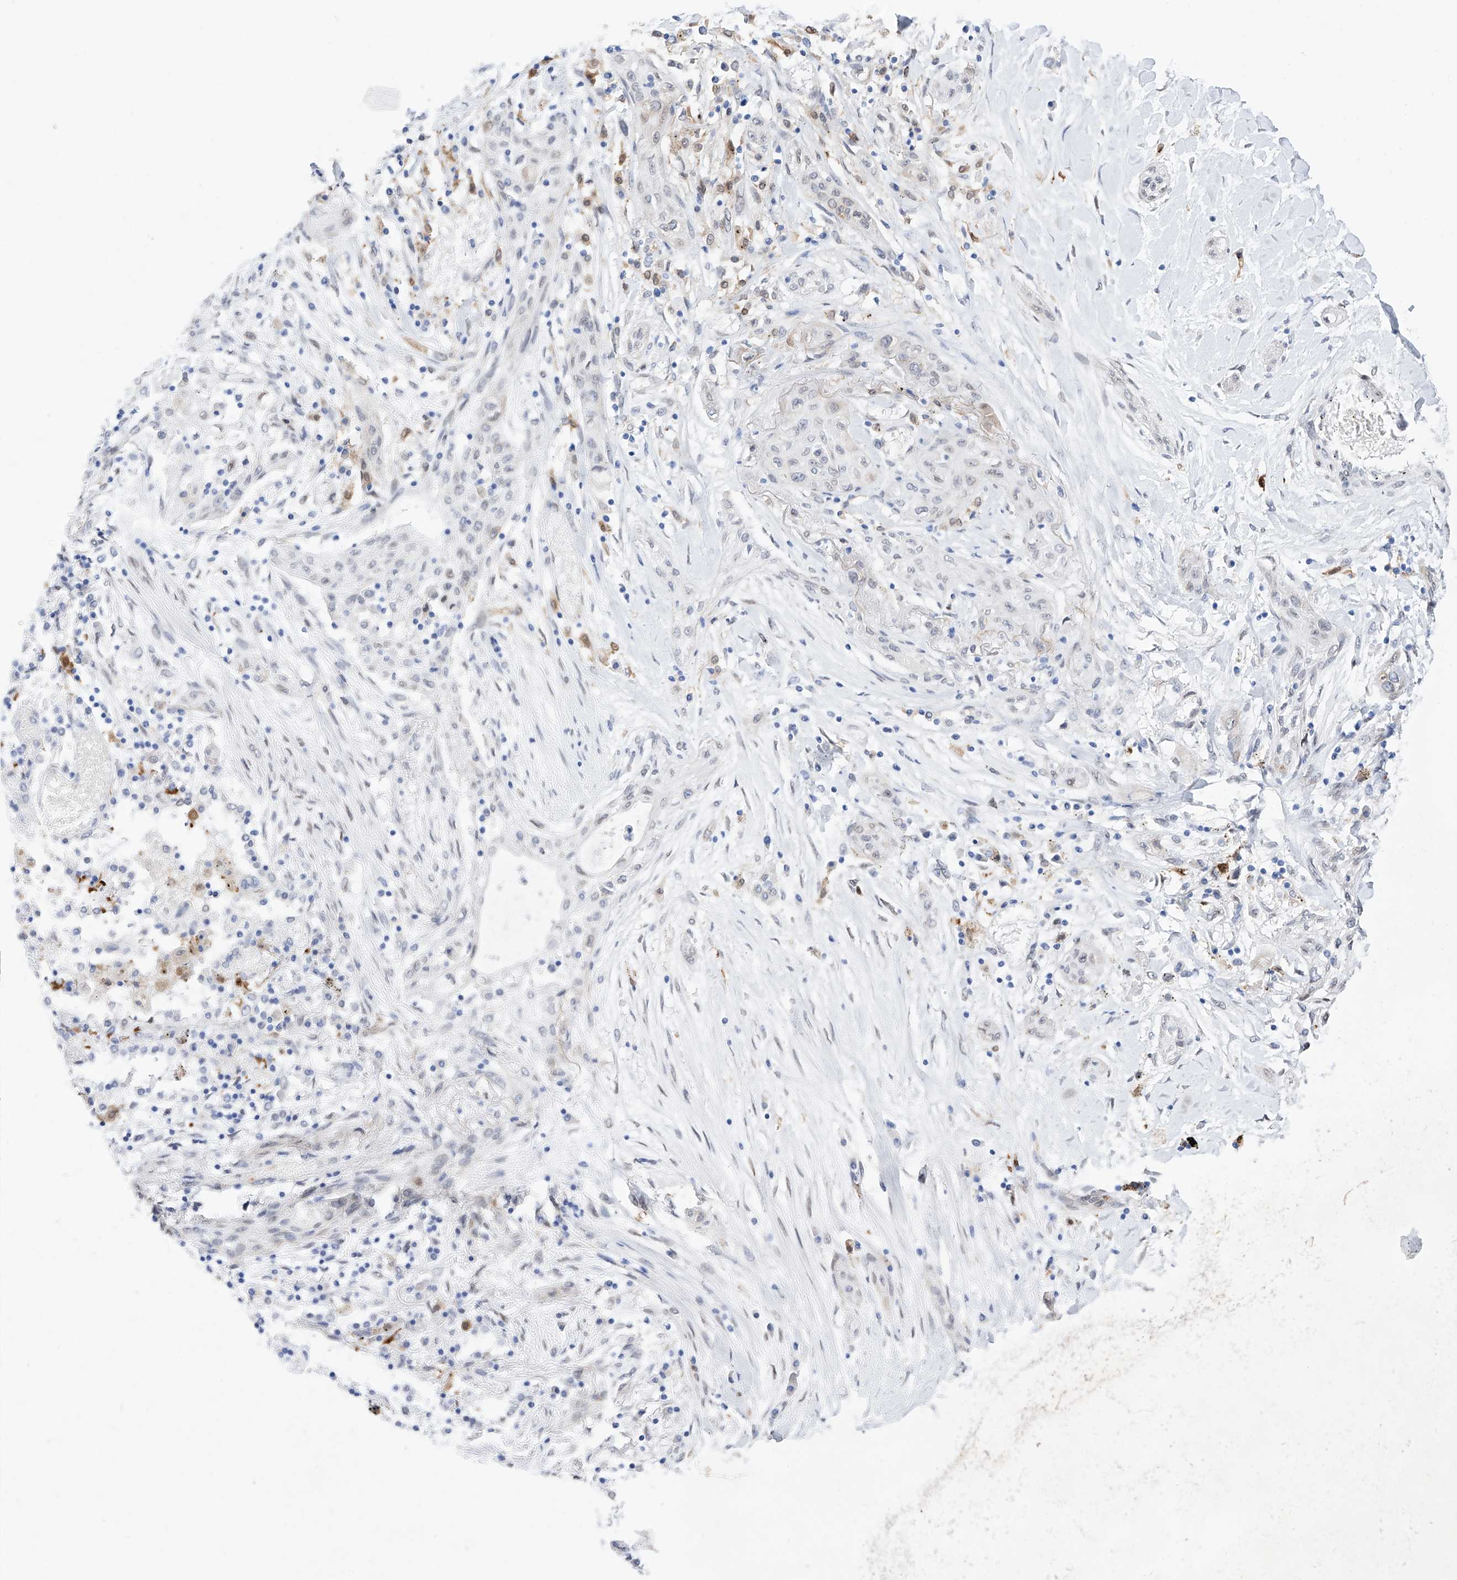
{"staining": {"intensity": "negative", "quantity": "none", "location": "none"}, "tissue": "lung cancer", "cell_type": "Tumor cells", "image_type": "cancer", "snomed": [{"axis": "morphology", "description": "Squamous cell carcinoma, NOS"}, {"axis": "topography", "description": "Lung"}], "caption": "An immunohistochemistry micrograph of lung cancer (squamous cell carcinoma) is shown. There is no staining in tumor cells of lung cancer (squamous cell carcinoma).", "gene": "LCLAT1", "patient": {"sex": "female", "age": 47}}